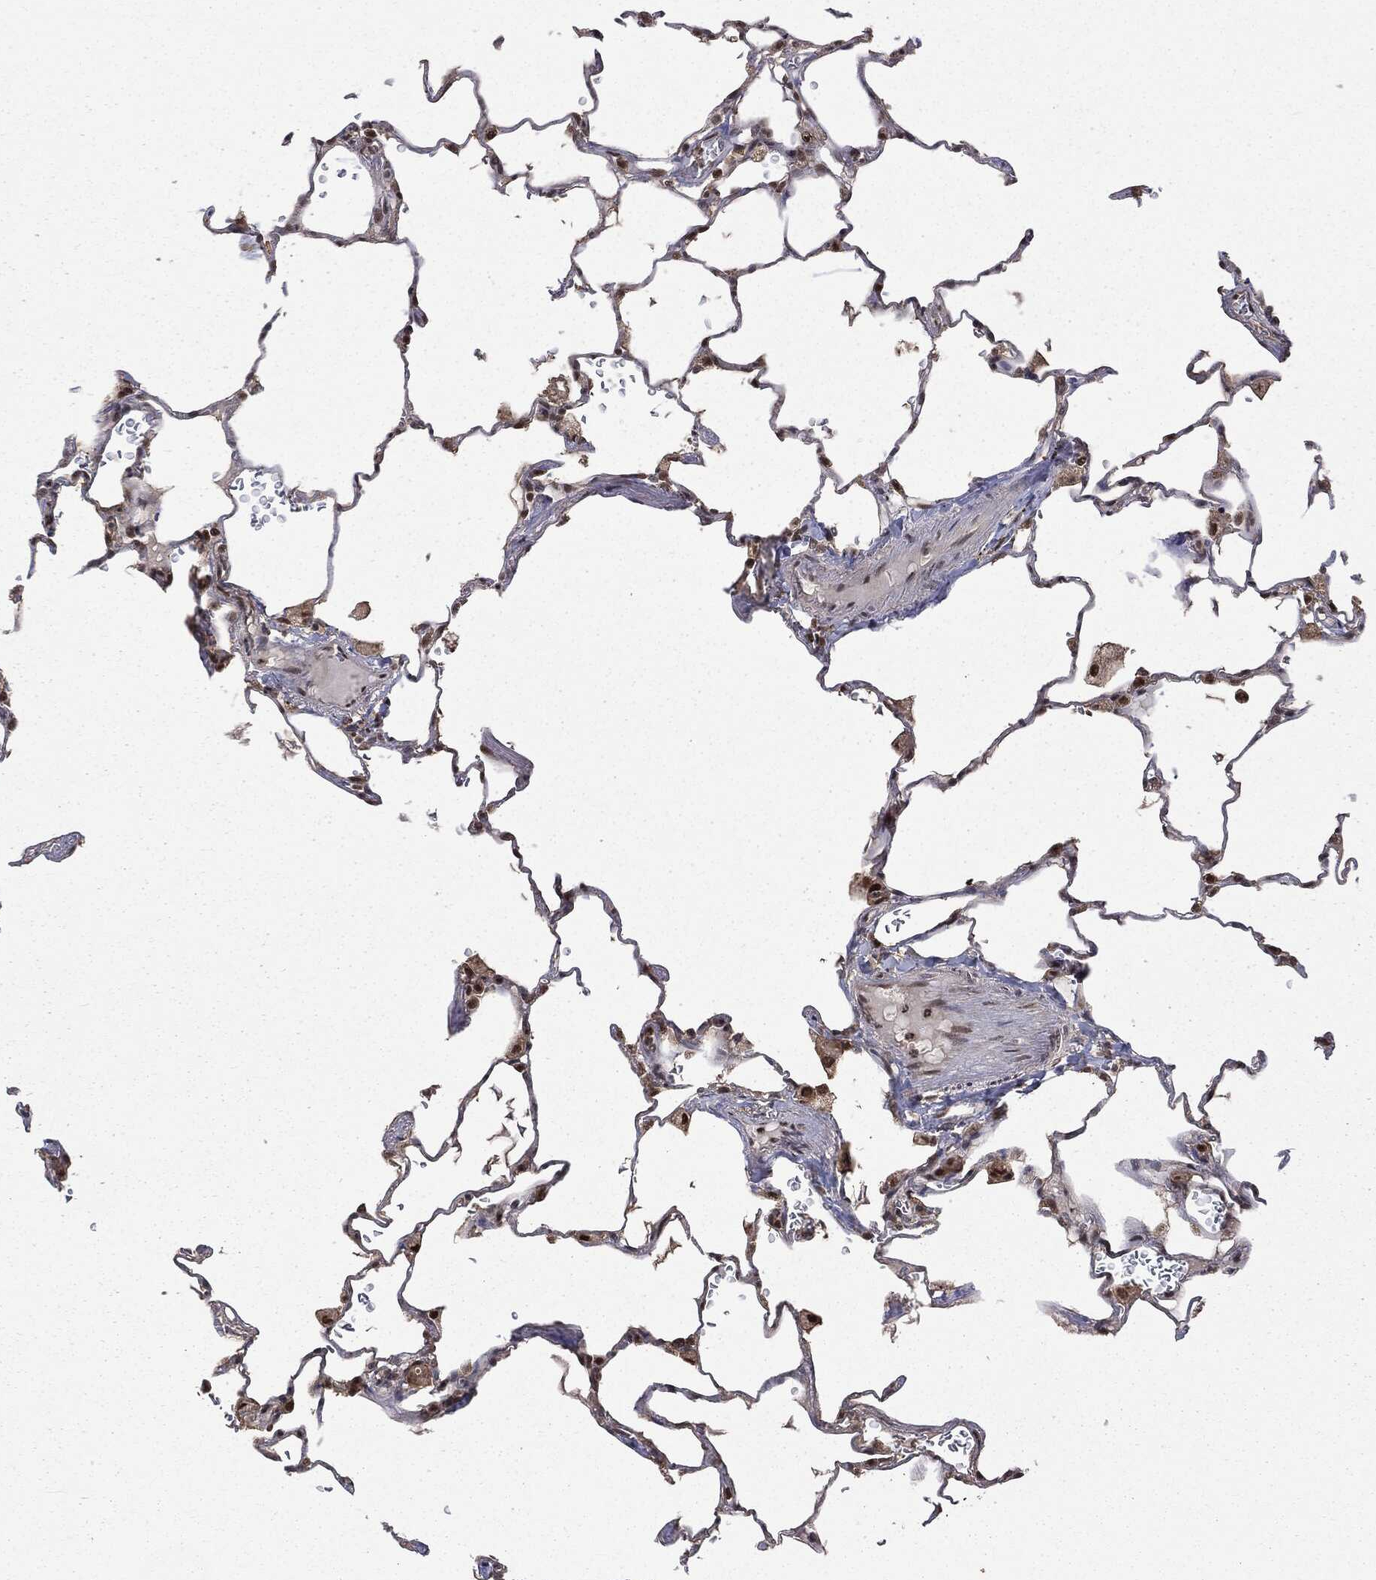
{"staining": {"intensity": "strong", "quantity": "25%-75%", "location": "nuclear"}, "tissue": "lung", "cell_type": "Alveolar cells", "image_type": "normal", "snomed": [{"axis": "morphology", "description": "Normal tissue, NOS"}, {"axis": "morphology", "description": "Adenocarcinoma, metastatic, NOS"}, {"axis": "topography", "description": "Lung"}], "caption": "Protein analysis of unremarkable lung reveals strong nuclear expression in approximately 25%-75% of alveolar cells.", "gene": "JMJD6", "patient": {"sex": "male", "age": 45}}